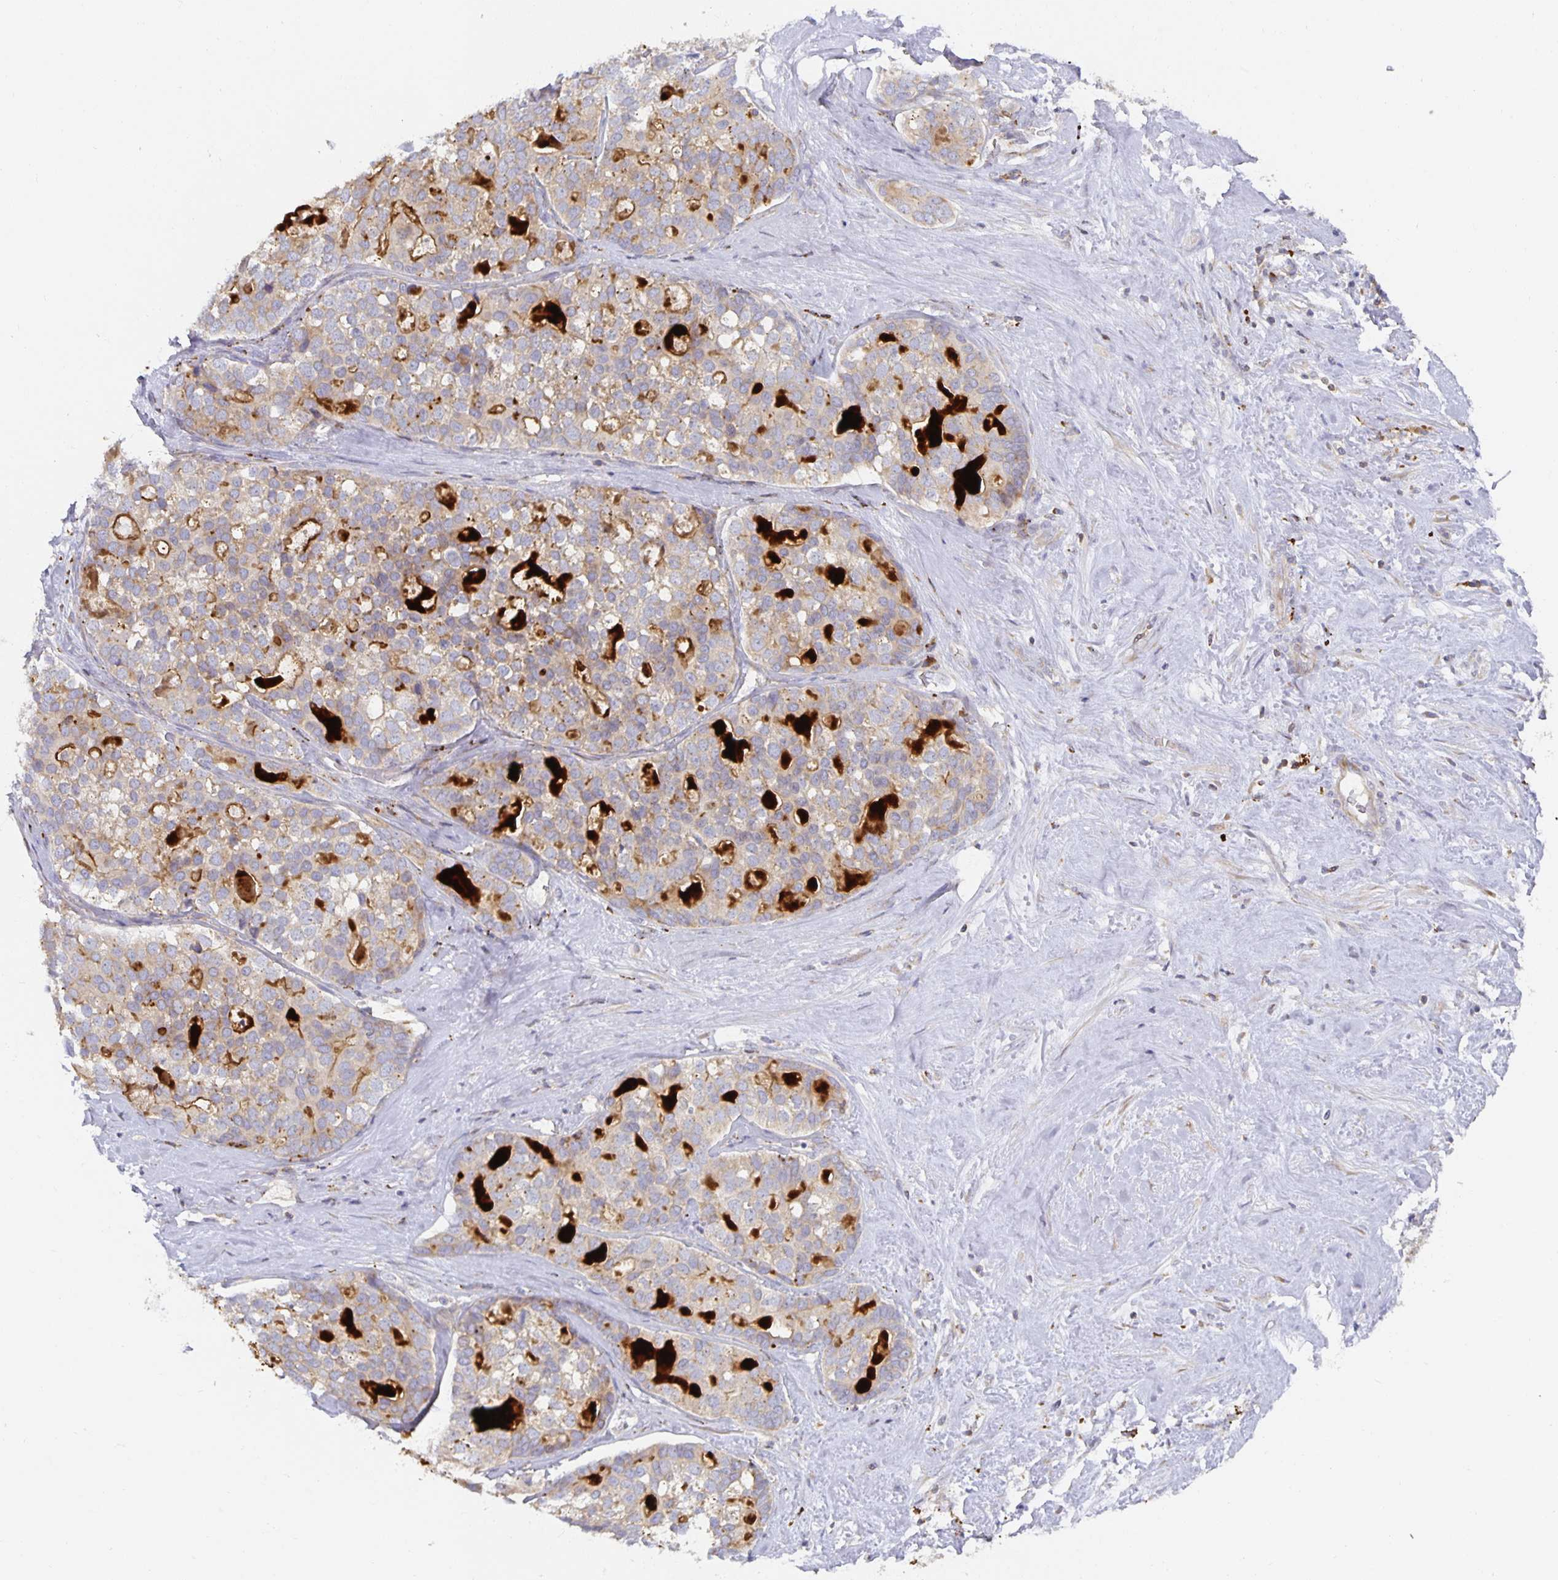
{"staining": {"intensity": "moderate", "quantity": "<25%", "location": "cytoplasmic/membranous"}, "tissue": "liver cancer", "cell_type": "Tumor cells", "image_type": "cancer", "snomed": [{"axis": "morphology", "description": "Cholangiocarcinoma"}, {"axis": "topography", "description": "Liver"}], "caption": "Immunohistochemistry (IHC) histopathology image of cholangiocarcinoma (liver) stained for a protein (brown), which exhibits low levels of moderate cytoplasmic/membranous positivity in about <25% of tumor cells.", "gene": "NOMO1", "patient": {"sex": "male", "age": 56}}